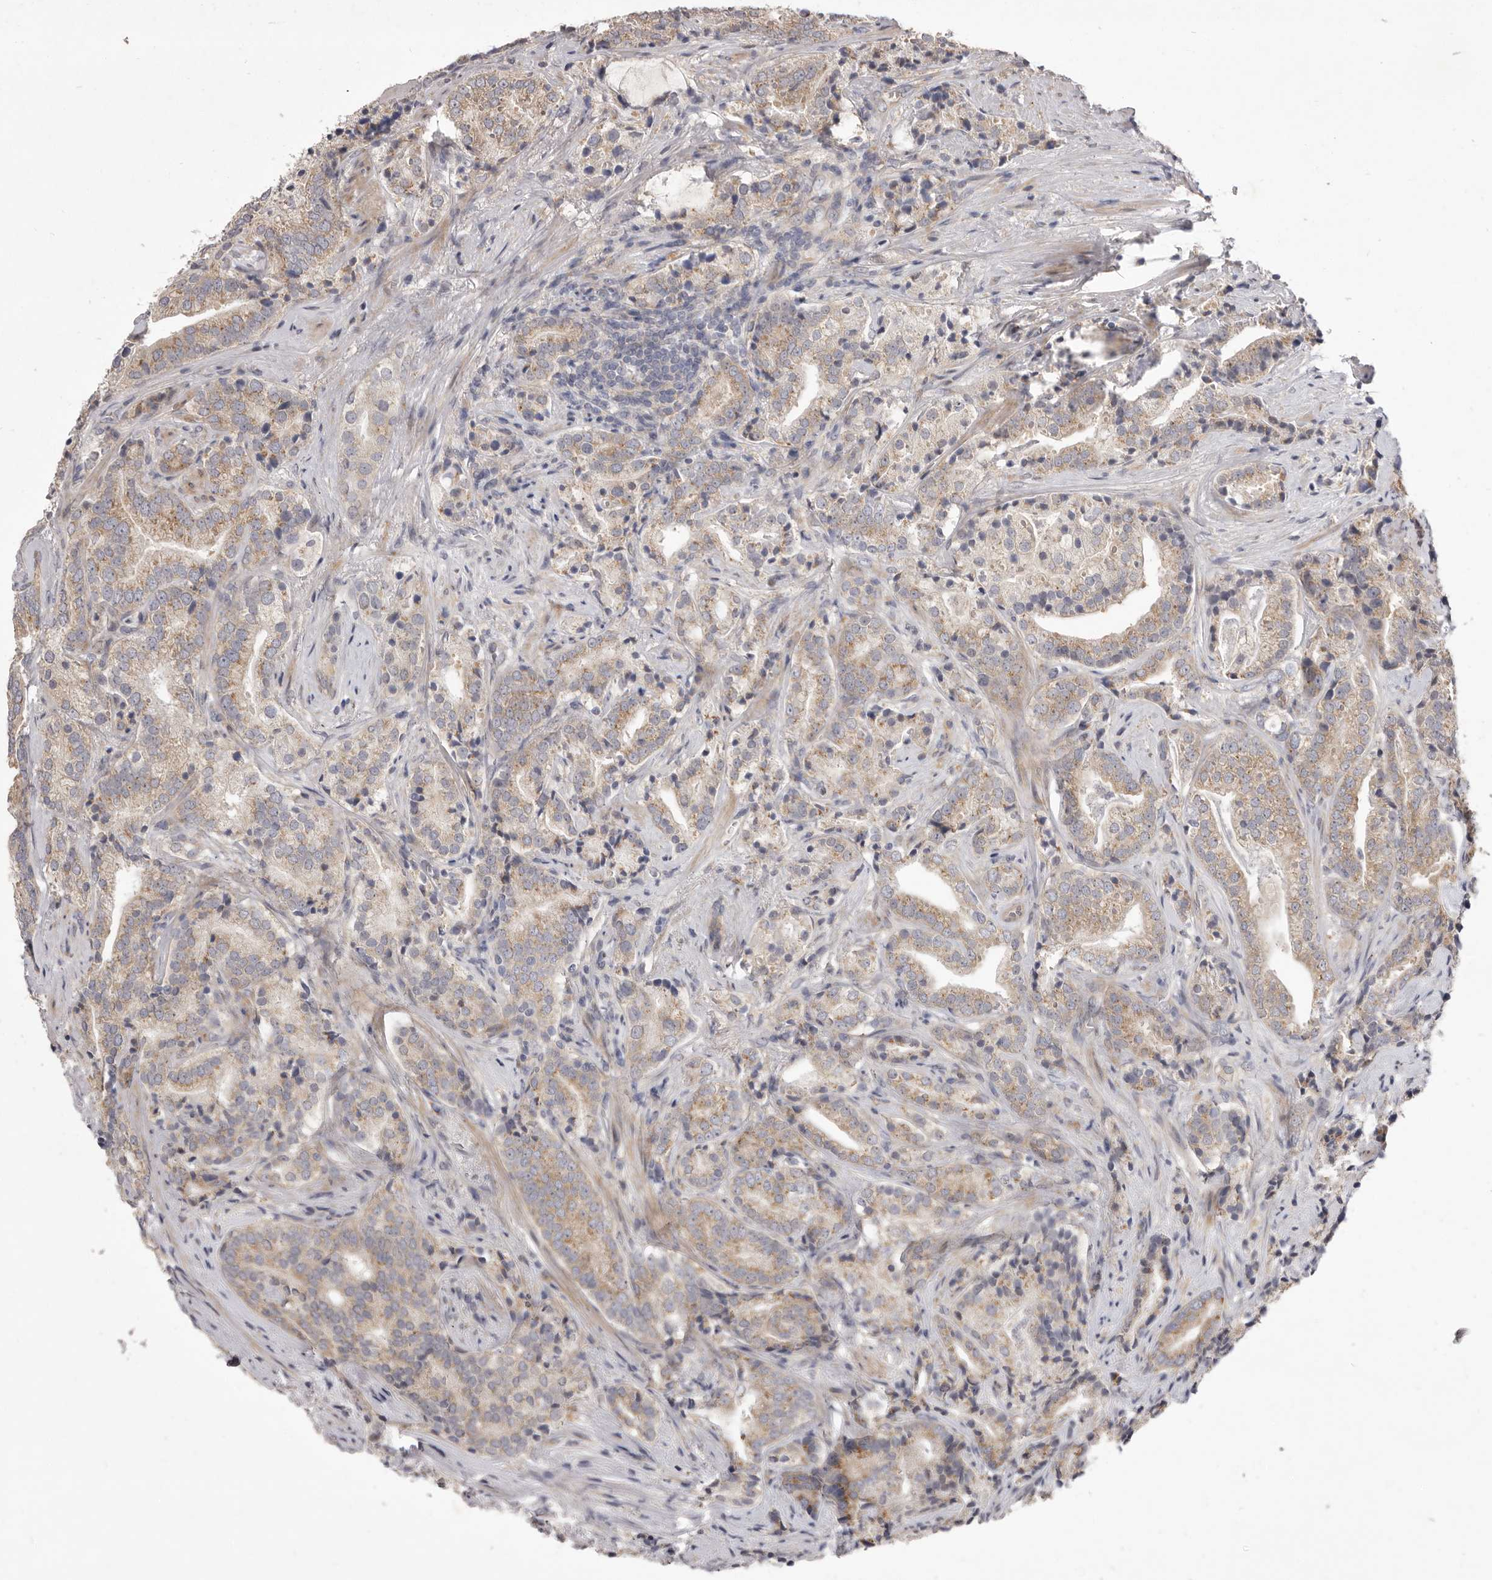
{"staining": {"intensity": "moderate", "quantity": "25%-75%", "location": "cytoplasmic/membranous"}, "tissue": "prostate cancer", "cell_type": "Tumor cells", "image_type": "cancer", "snomed": [{"axis": "morphology", "description": "Adenocarcinoma, High grade"}, {"axis": "topography", "description": "Prostate"}], "caption": "The immunohistochemical stain labels moderate cytoplasmic/membranous staining in tumor cells of prostate high-grade adenocarcinoma tissue.", "gene": "TBC1D8B", "patient": {"sex": "male", "age": 57}}